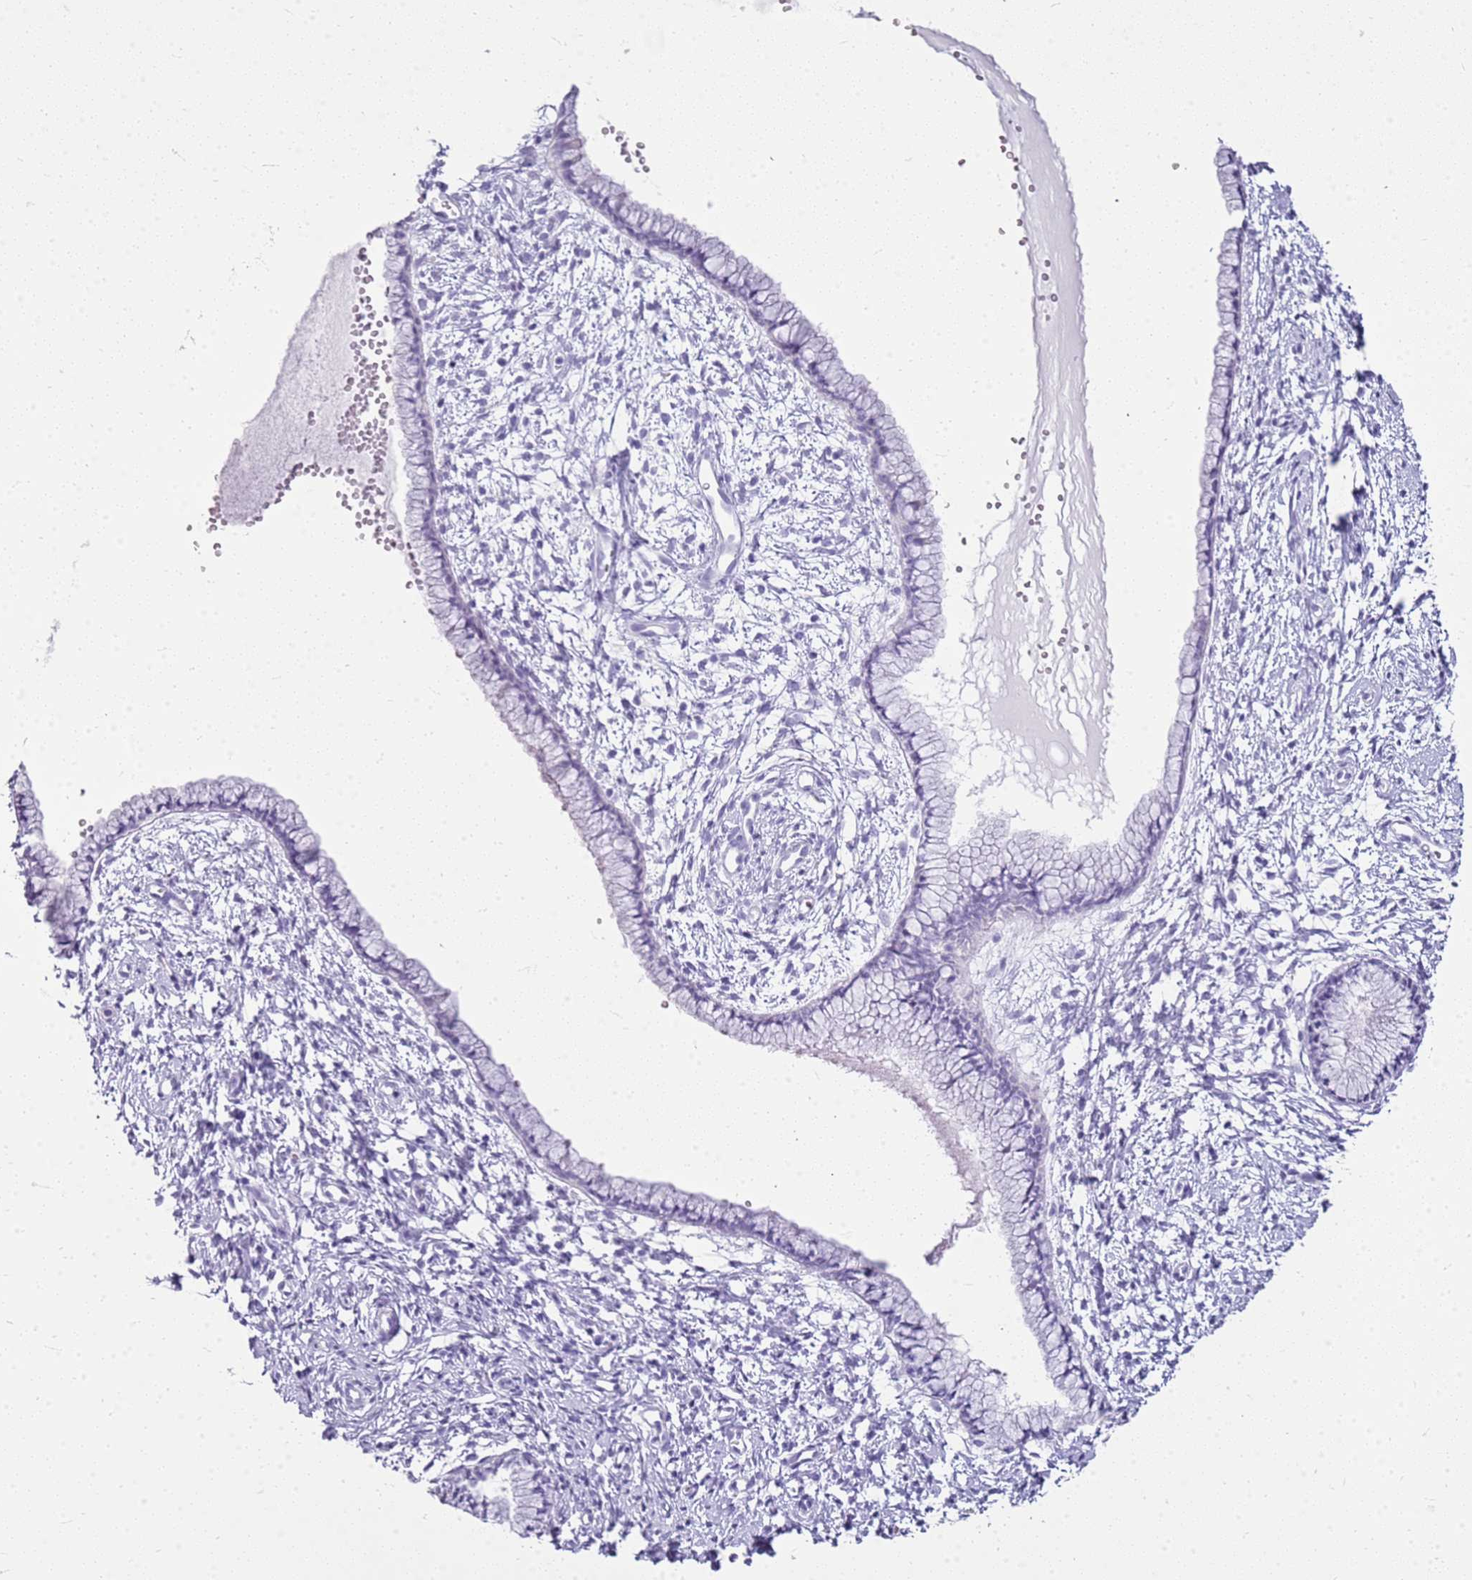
{"staining": {"intensity": "negative", "quantity": "none", "location": "none"}, "tissue": "cervix", "cell_type": "Glandular cells", "image_type": "normal", "snomed": [{"axis": "morphology", "description": "Normal tissue, NOS"}, {"axis": "topography", "description": "Cervix"}], "caption": "Immunohistochemistry of normal cervix demonstrates no expression in glandular cells.", "gene": "CA8", "patient": {"sex": "female", "age": 57}}